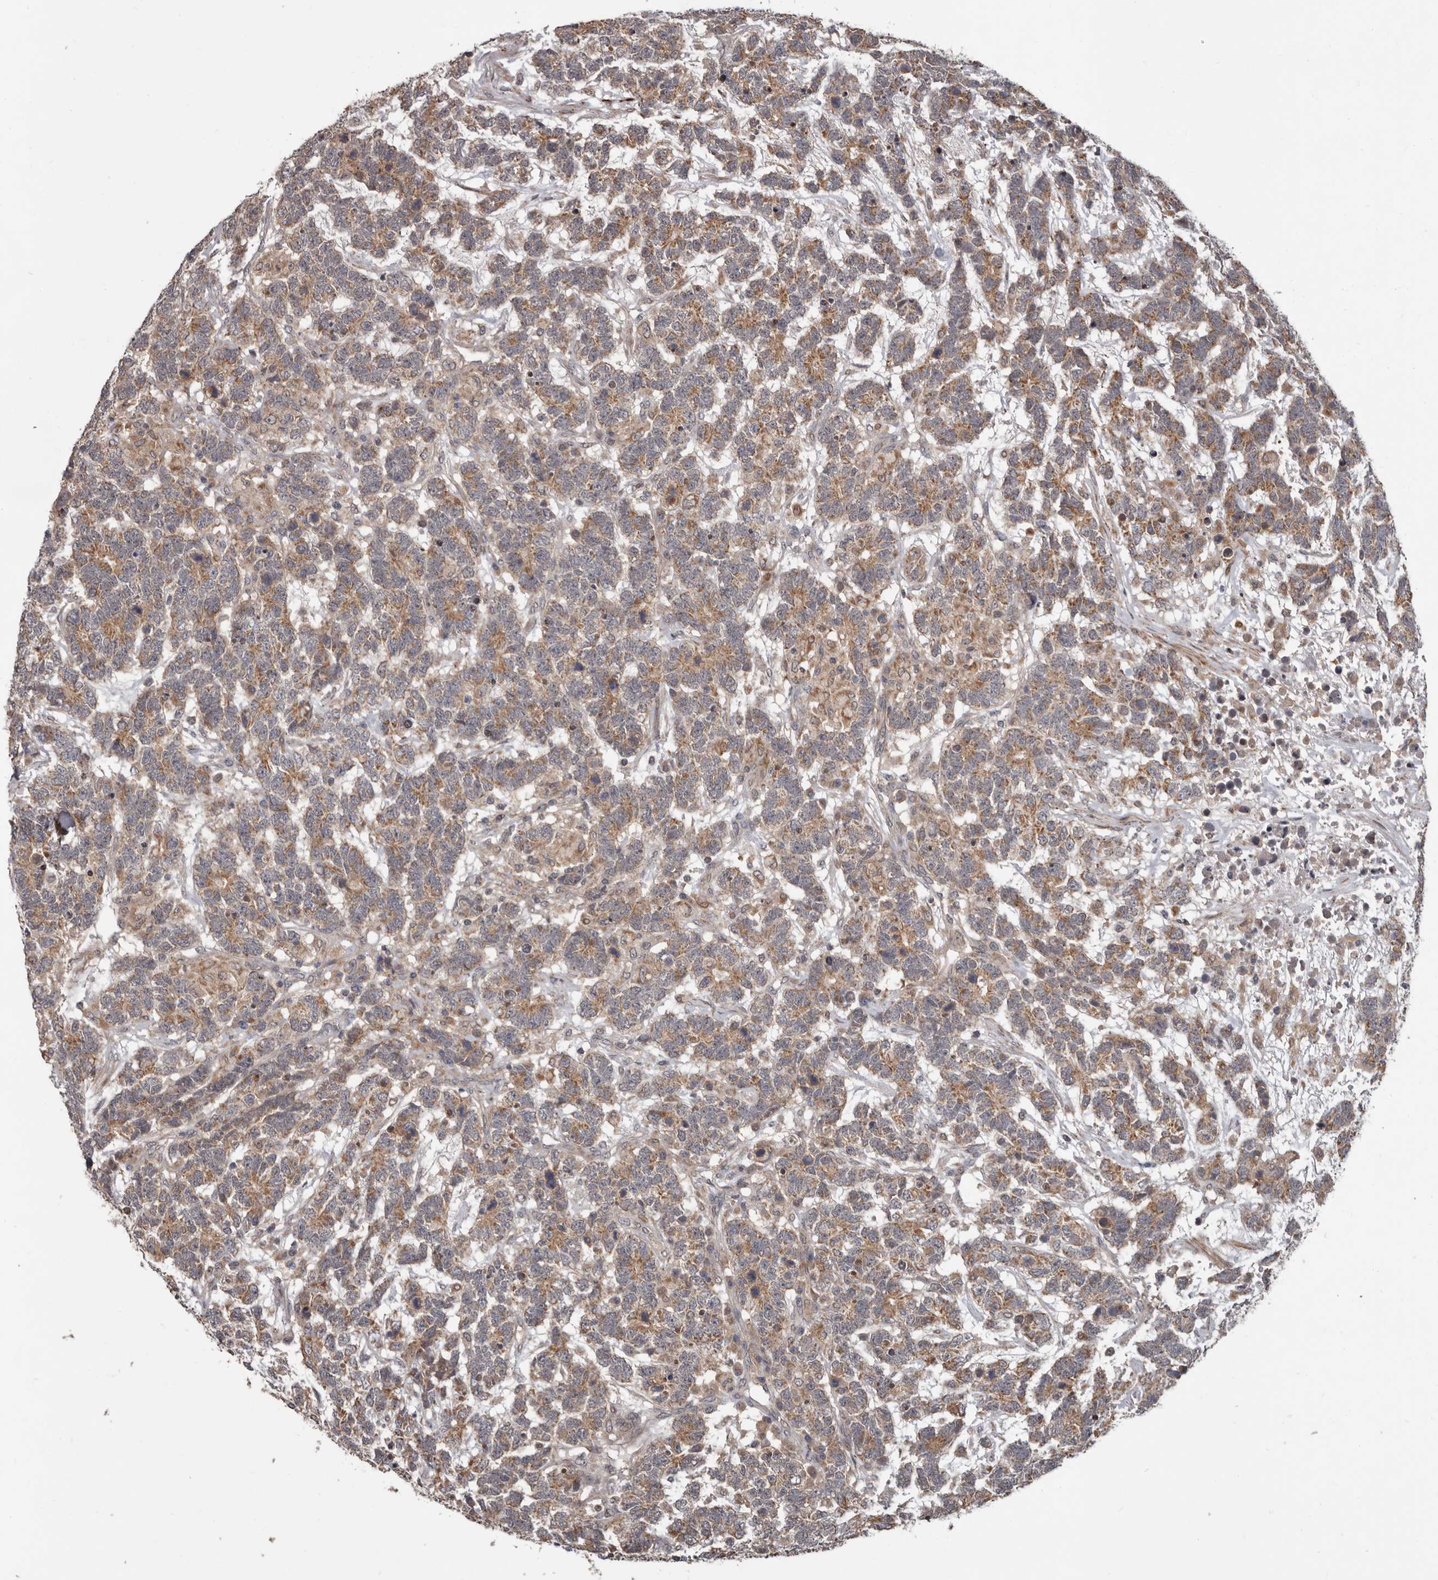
{"staining": {"intensity": "moderate", "quantity": ">75%", "location": "cytoplasmic/membranous"}, "tissue": "testis cancer", "cell_type": "Tumor cells", "image_type": "cancer", "snomed": [{"axis": "morphology", "description": "Carcinoma, Embryonal, NOS"}, {"axis": "topography", "description": "Testis"}], "caption": "High-magnification brightfield microscopy of testis embryonal carcinoma stained with DAB (brown) and counterstained with hematoxylin (blue). tumor cells exhibit moderate cytoplasmic/membranous positivity is appreciated in approximately>75% of cells.", "gene": "FGFR4", "patient": {"sex": "male", "age": 26}}